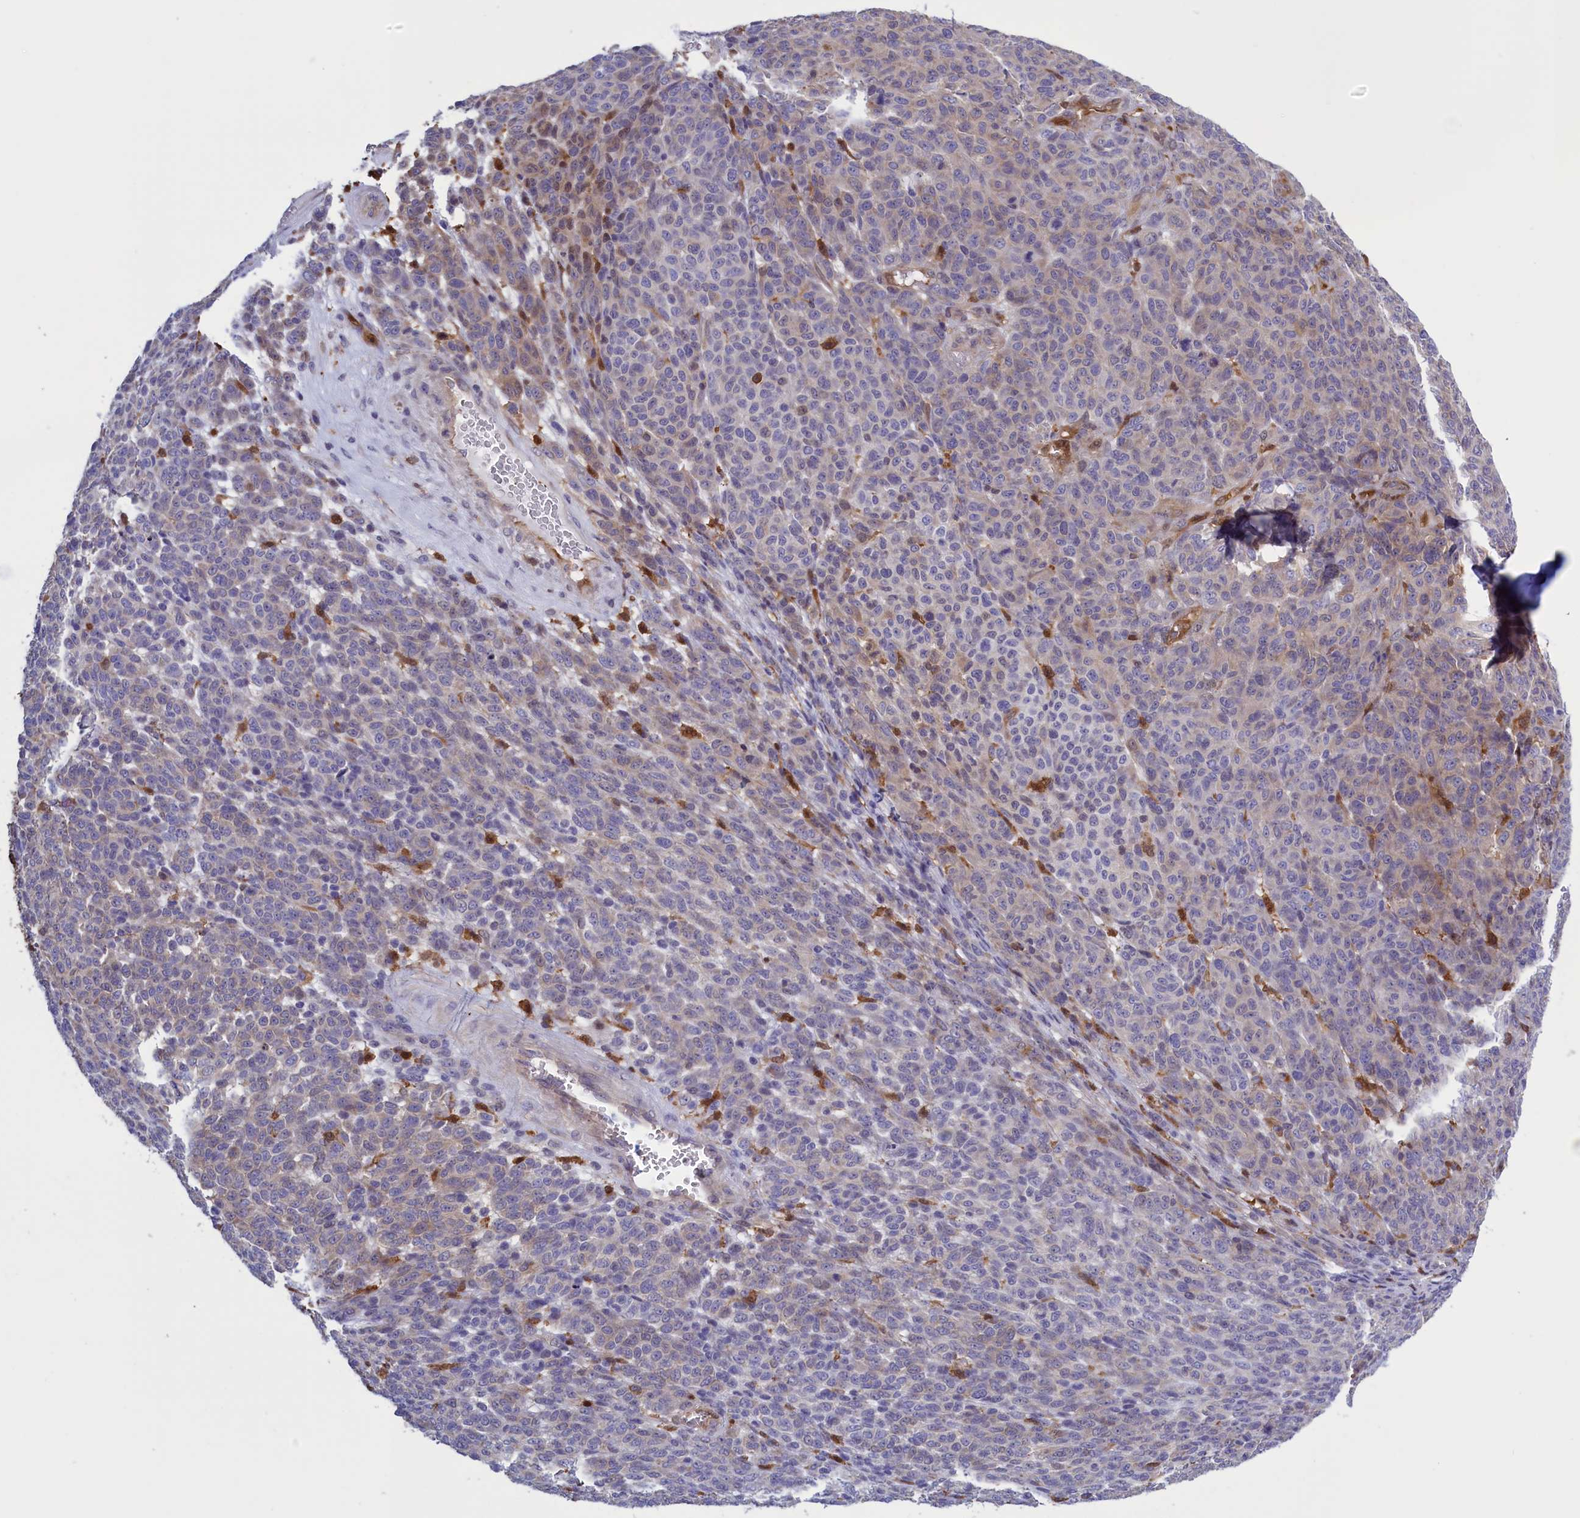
{"staining": {"intensity": "weak", "quantity": "<25%", "location": "cytoplasmic/membranous"}, "tissue": "melanoma", "cell_type": "Tumor cells", "image_type": "cancer", "snomed": [{"axis": "morphology", "description": "Malignant melanoma, NOS"}, {"axis": "topography", "description": "Skin"}], "caption": "Immunohistochemistry (IHC) of human malignant melanoma shows no positivity in tumor cells.", "gene": "ARHGAP18", "patient": {"sex": "male", "age": 49}}